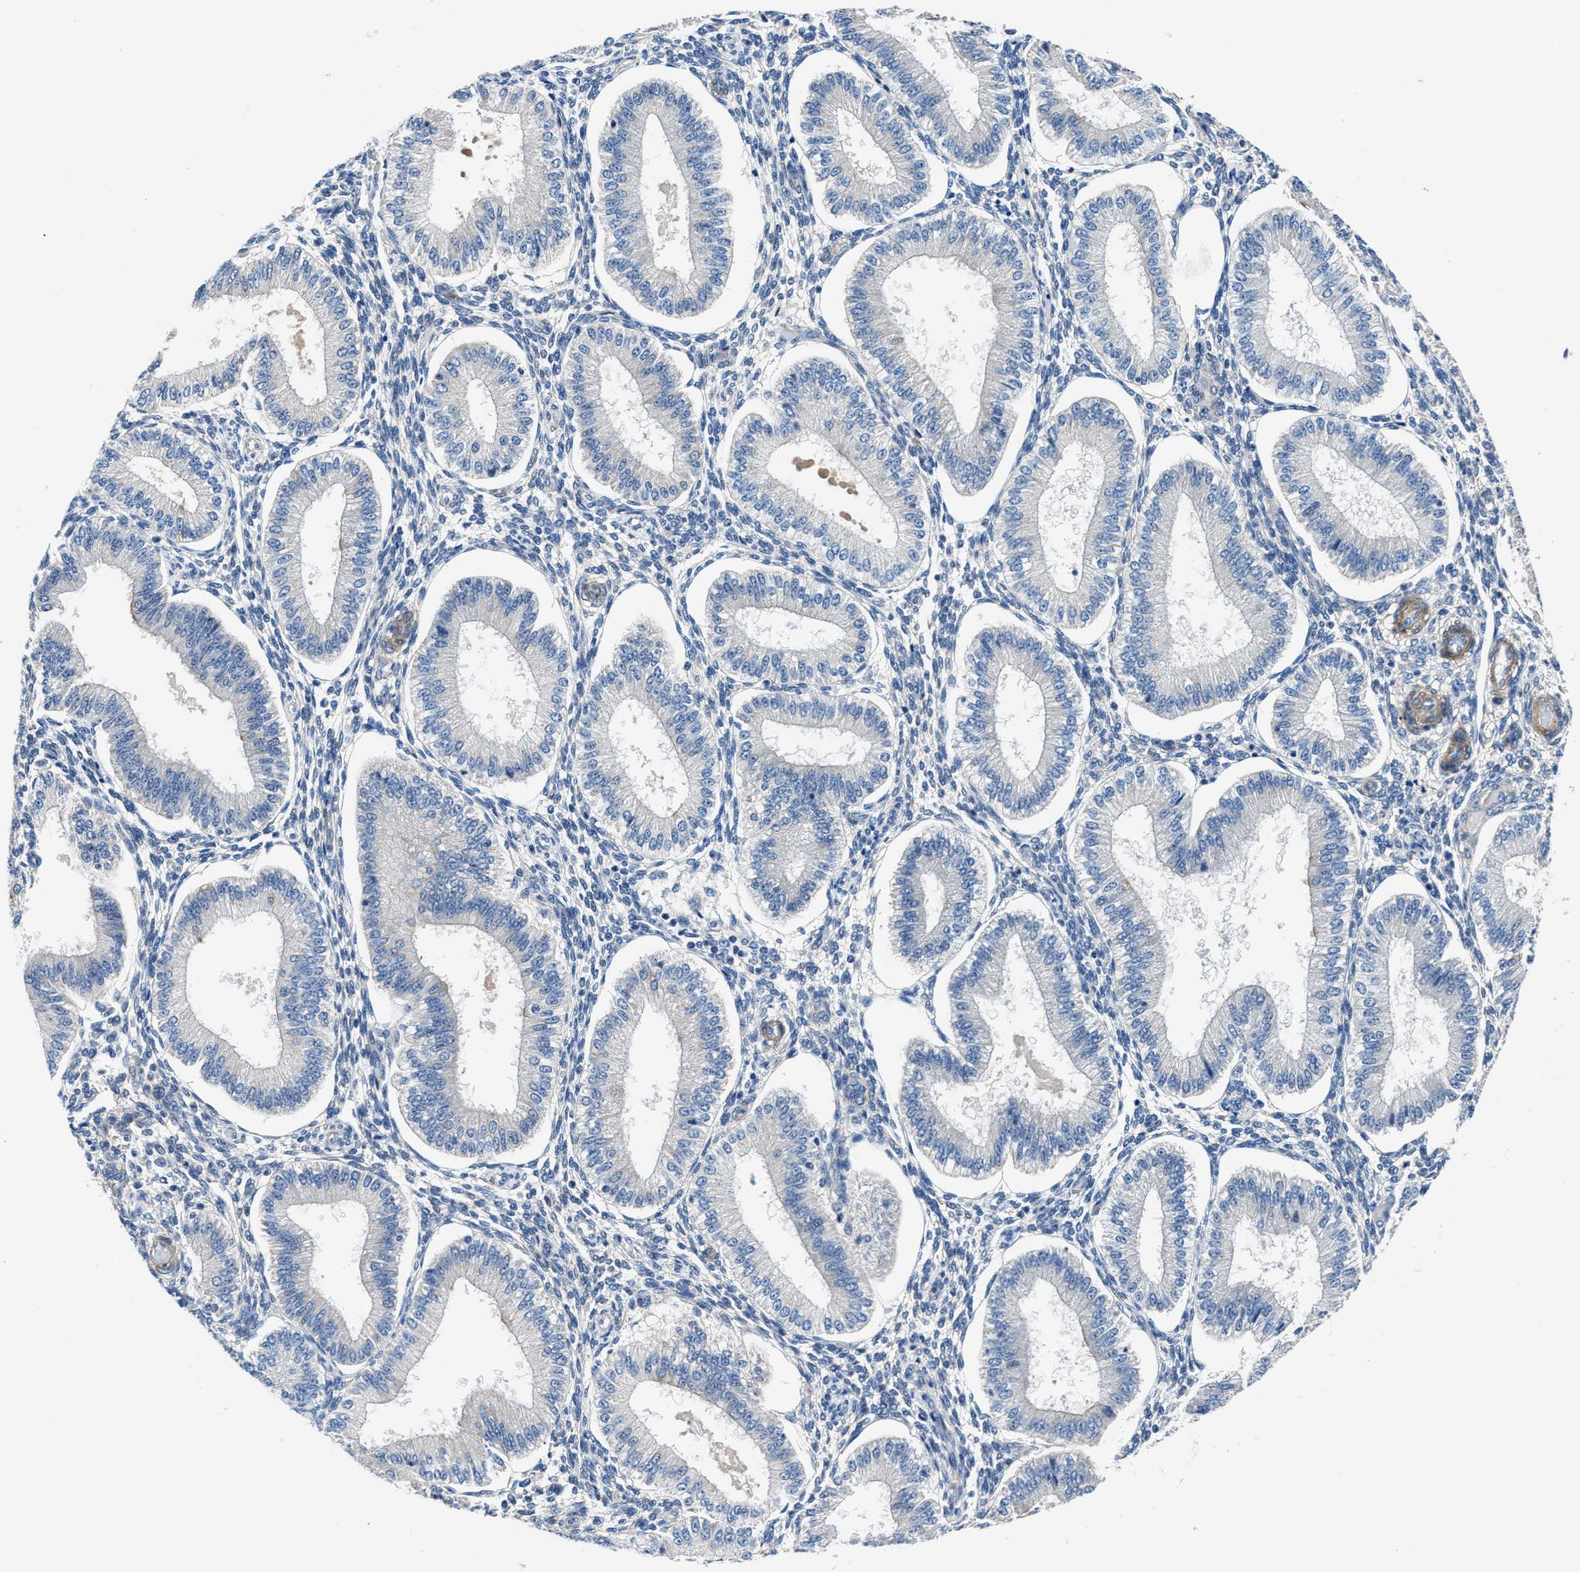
{"staining": {"intensity": "weak", "quantity": "<25%", "location": "cytoplasmic/membranous"}, "tissue": "endometrium", "cell_type": "Cells in endometrial stroma", "image_type": "normal", "snomed": [{"axis": "morphology", "description": "Normal tissue, NOS"}, {"axis": "topography", "description": "Endometrium"}], "caption": "Immunohistochemical staining of unremarkable endometrium shows no significant staining in cells in endometrial stroma. (Stains: DAB IHC with hematoxylin counter stain, Microscopy: brightfield microscopy at high magnification).", "gene": "PARG", "patient": {"sex": "female", "age": 39}}